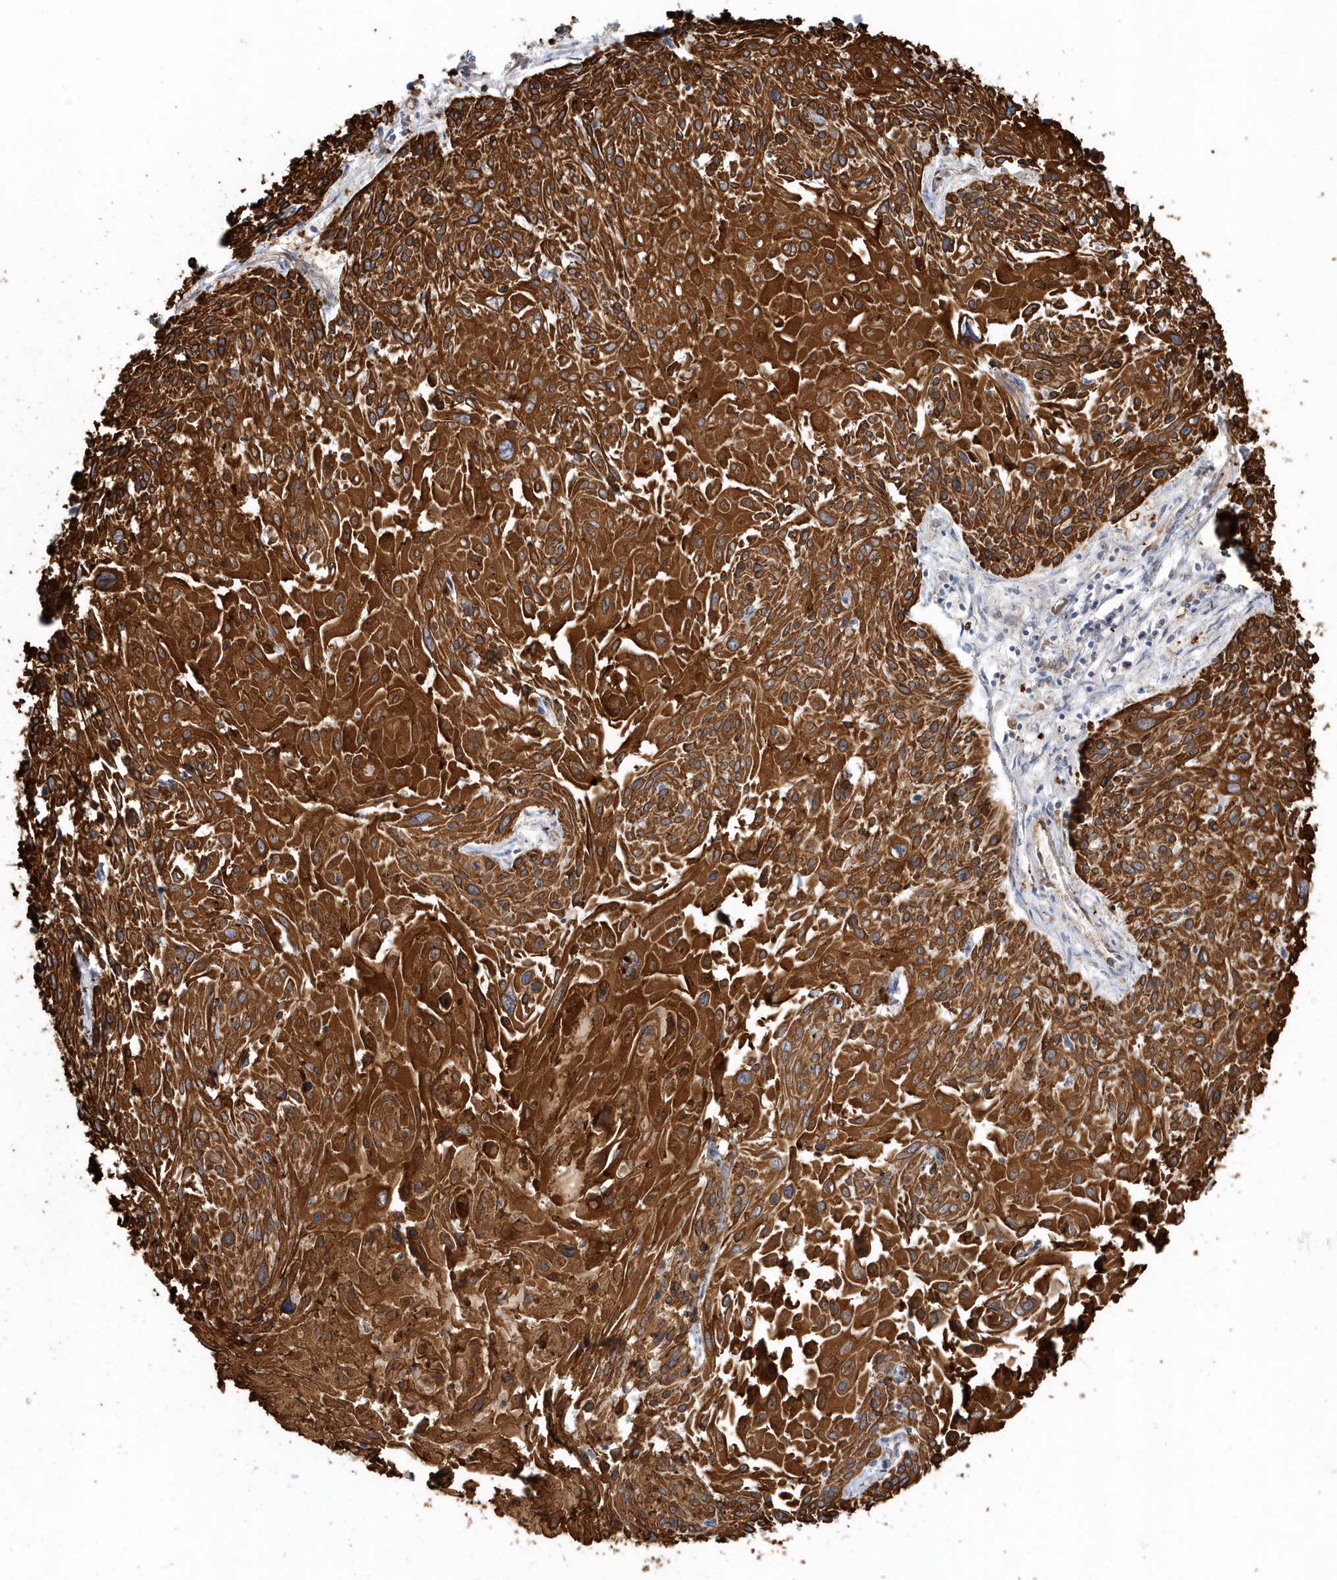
{"staining": {"intensity": "strong", "quantity": ">75%", "location": "cytoplasmic/membranous"}, "tissue": "cervical cancer", "cell_type": "Tumor cells", "image_type": "cancer", "snomed": [{"axis": "morphology", "description": "Squamous cell carcinoma, NOS"}, {"axis": "topography", "description": "Cervix"}], "caption": "High-magnification brightfield microscopy of squamous cell carcinoma (cervical) stained with DAB (brown) and counterstained with hematoxylin (blue). tumor cells exhibit strong cytoplasmic/membranous staining is seen in approximately>75% of cells.", "gene": "DNAH1", "patient": {"sex": "female", "age": 51}}